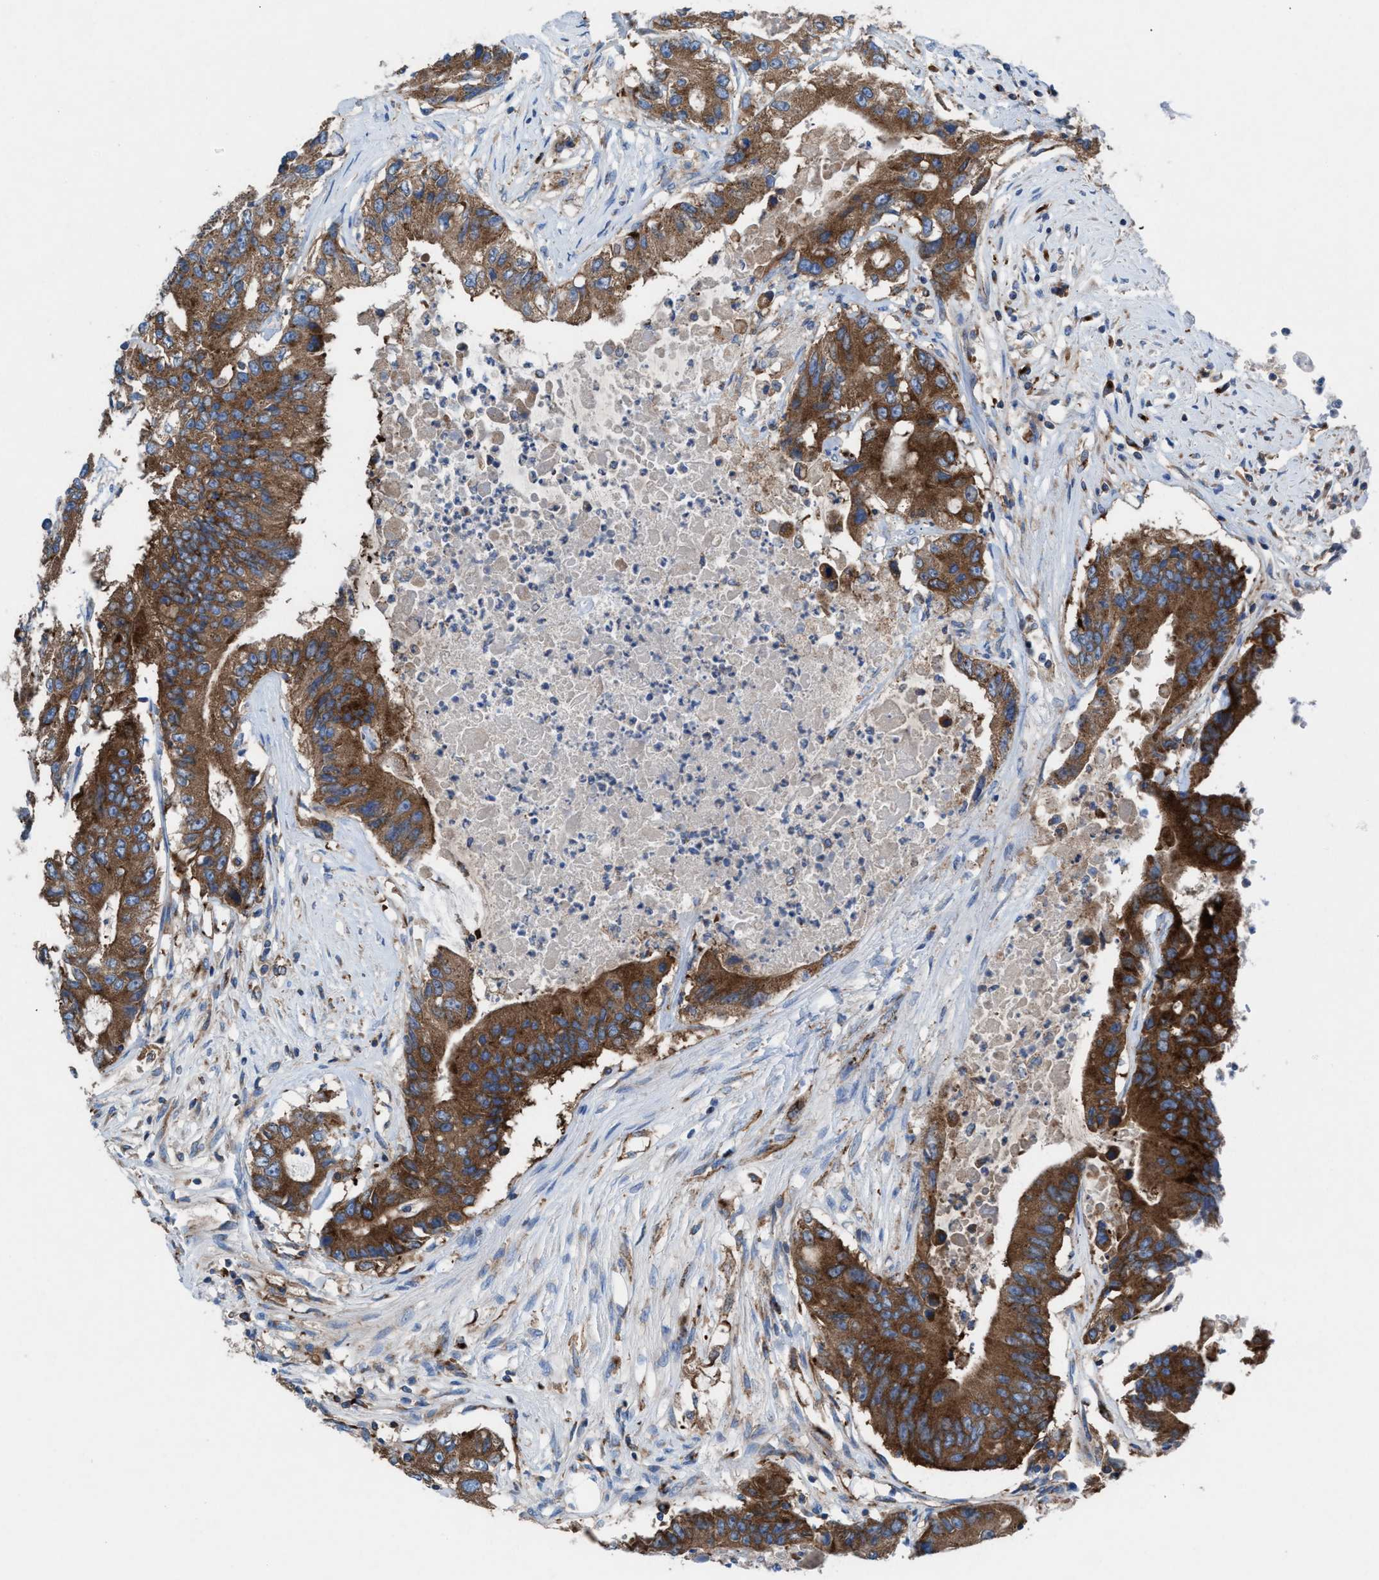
{"staining": {"intensity": "strong", "quantity": ">75%", "location": "cytoplasmic/membranous"}, "tissue": "colorectal cancer", "cell_type": "Tumor cells", "image_type": "cancer", "snomed": [{"axis": "morphology", "description": "Adenocarcinoma, NOS"}, {"axis": "topography", "description": "Colon"}], "caption": "The photomicrograph reveals immunohistochemical staining of colorectal adenocarcinoma. There is strong cytoplasmic/membranous staining is seen in about >75% of tumor cells.", "gene": "NYAP1", "patient": {"sex": "female", "age": 77}}